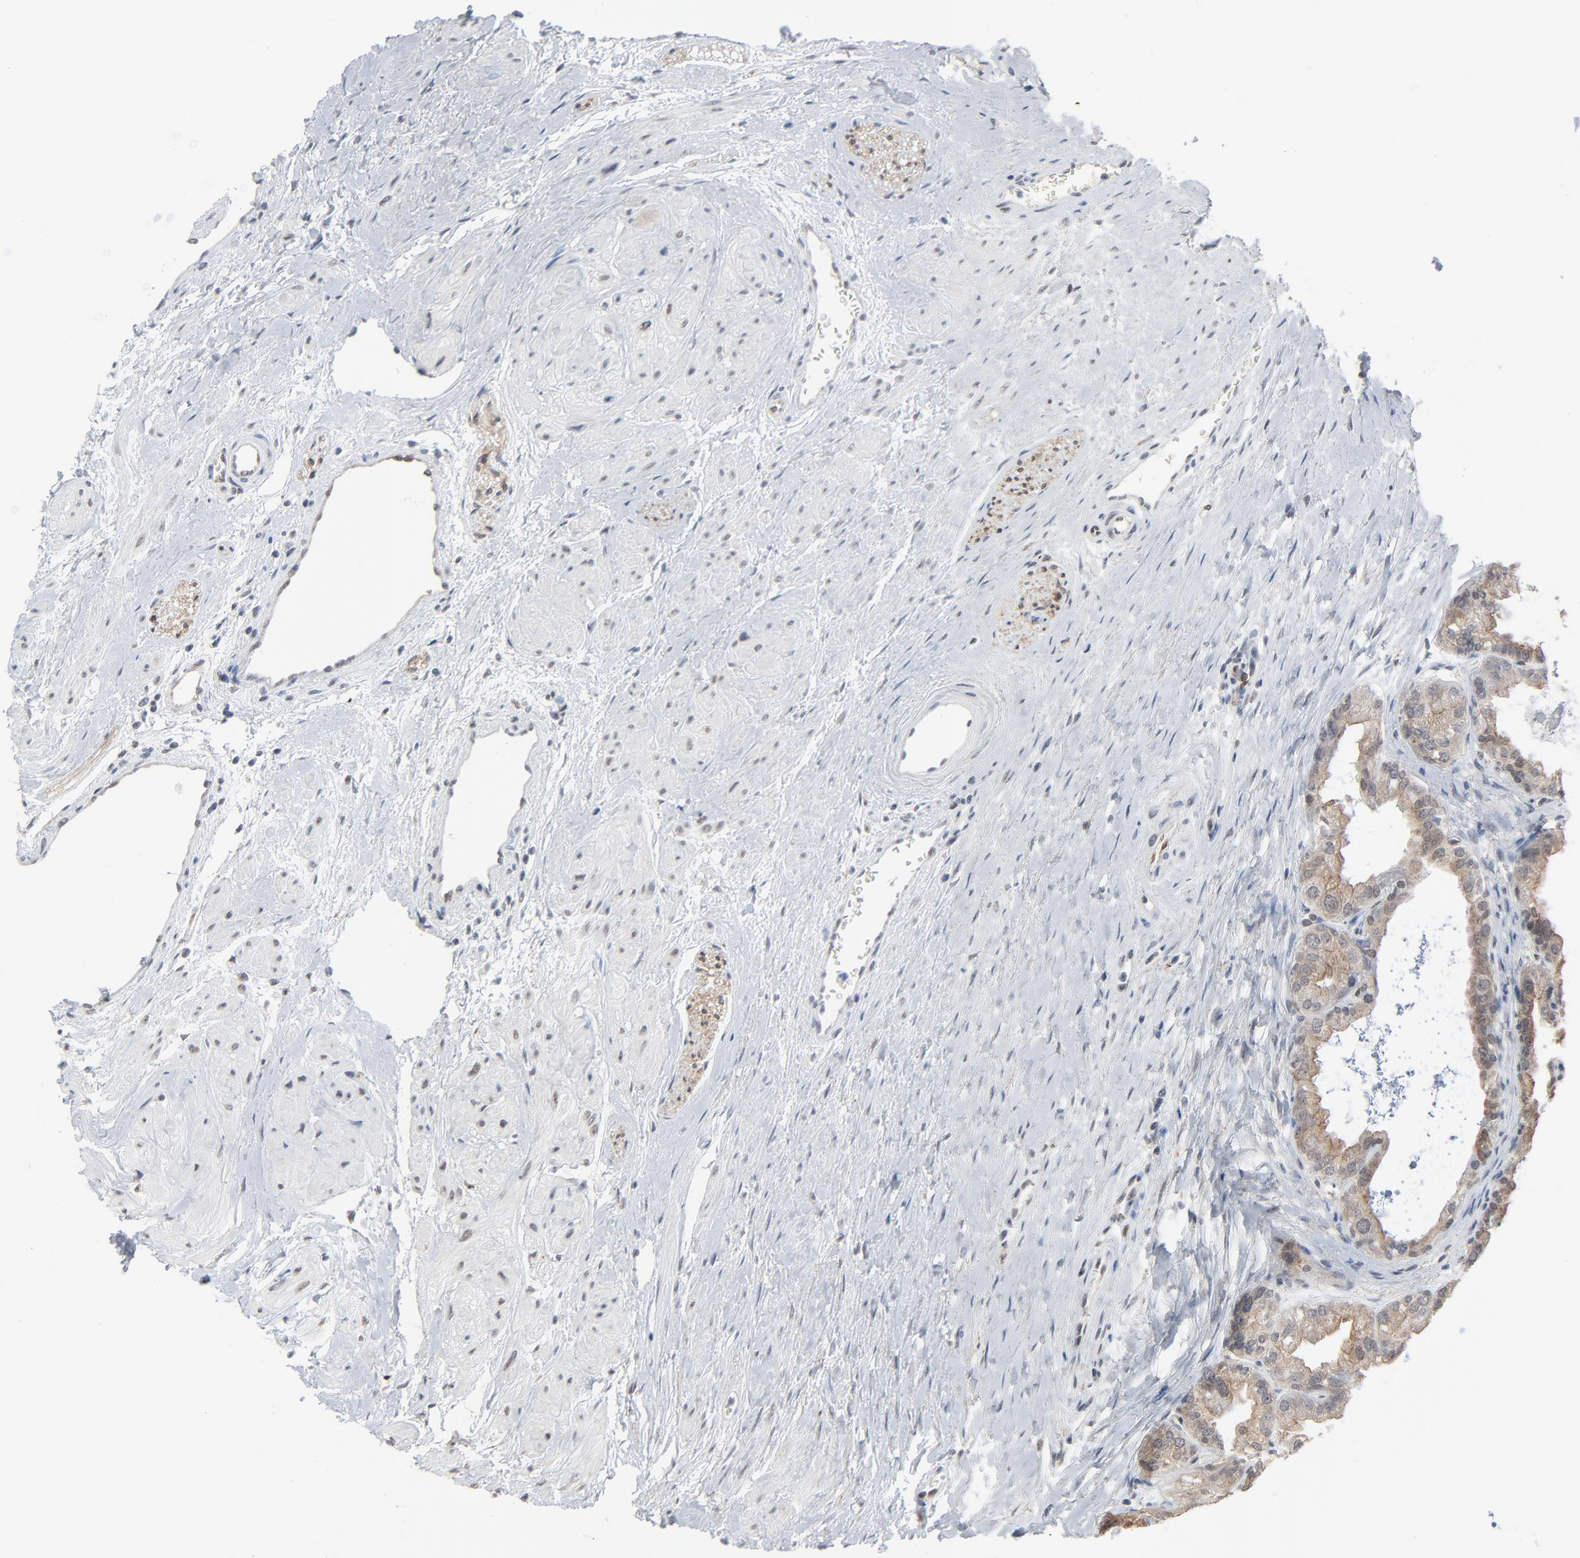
{"staining": {"intensity": "weak", "quantity": ">75%", "location": "cytoplasmic/membranous"}, "tissue": "prostate", "cell_type": "Glandular cells", "image_type": "normal", "snomed": [{"axis": "morphology", "description": "Normal tissue, NOS"}, {"axis": "topography", "description": "Prostate"}], "caption": "Weak cytoplasmic/membranous positivity is seen in approximately >75% of glandular cells in normal prostate.", "gene": "ITPR3", "patient": {"sex": "male", "age": 60}}